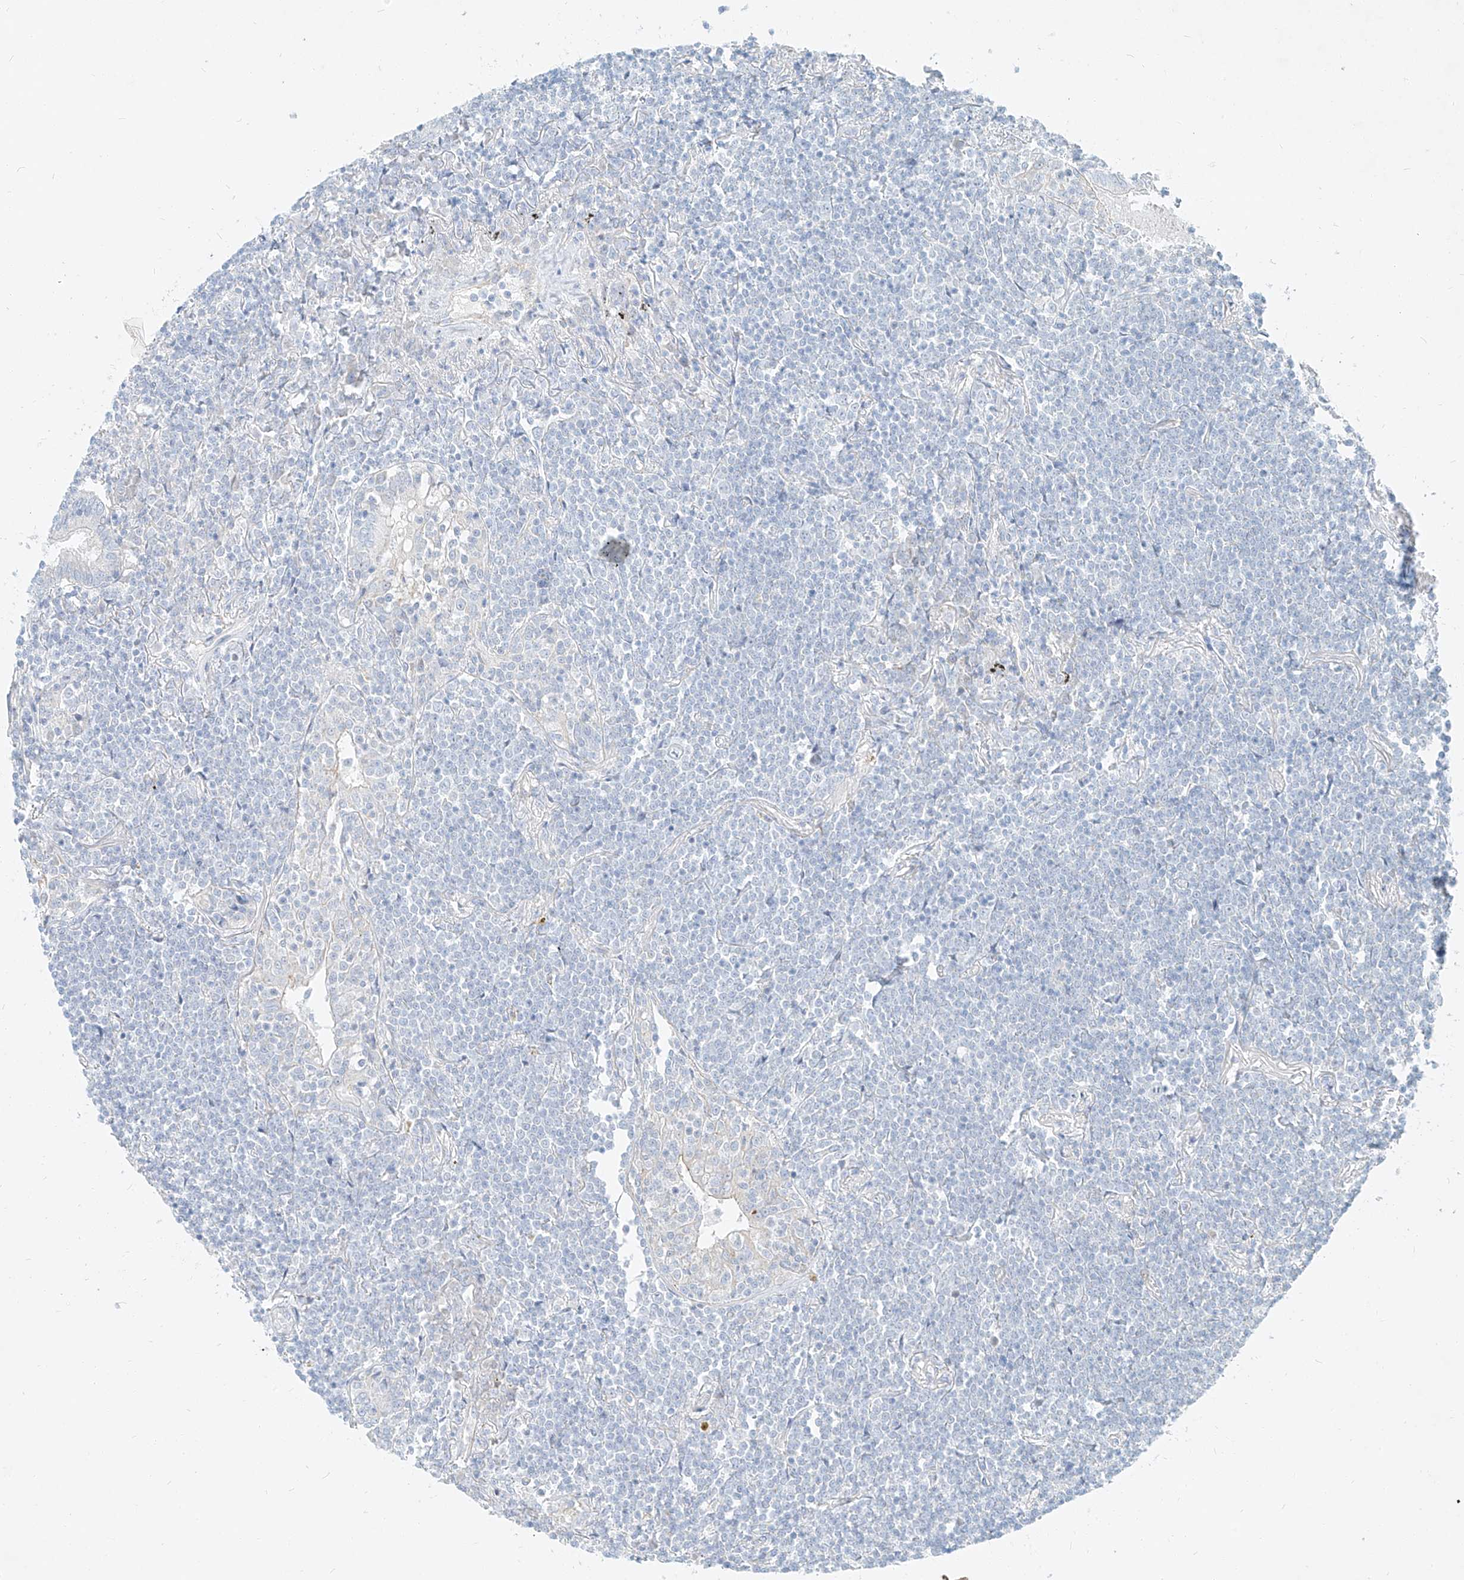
{"staining": {"intensity": "negative", "quantity": "none", "location": "none"}, "tissue": "lymphoma", "cell_type": "Tumor cells", "image_type": "cancer", "snomed": [{"axis": "morphology", "description": "Malignant lymphoma, non-Hodgkin's type, Low grade"}, {"axis": "topography", "description": "Lung"}], "caption": "The image shows no significant staining in tumor cells of low-grade malignant lymphoma, non-Hodgkin's type.", "gene": "AJM1", "patient": {"sex": "female", "age": 71}}